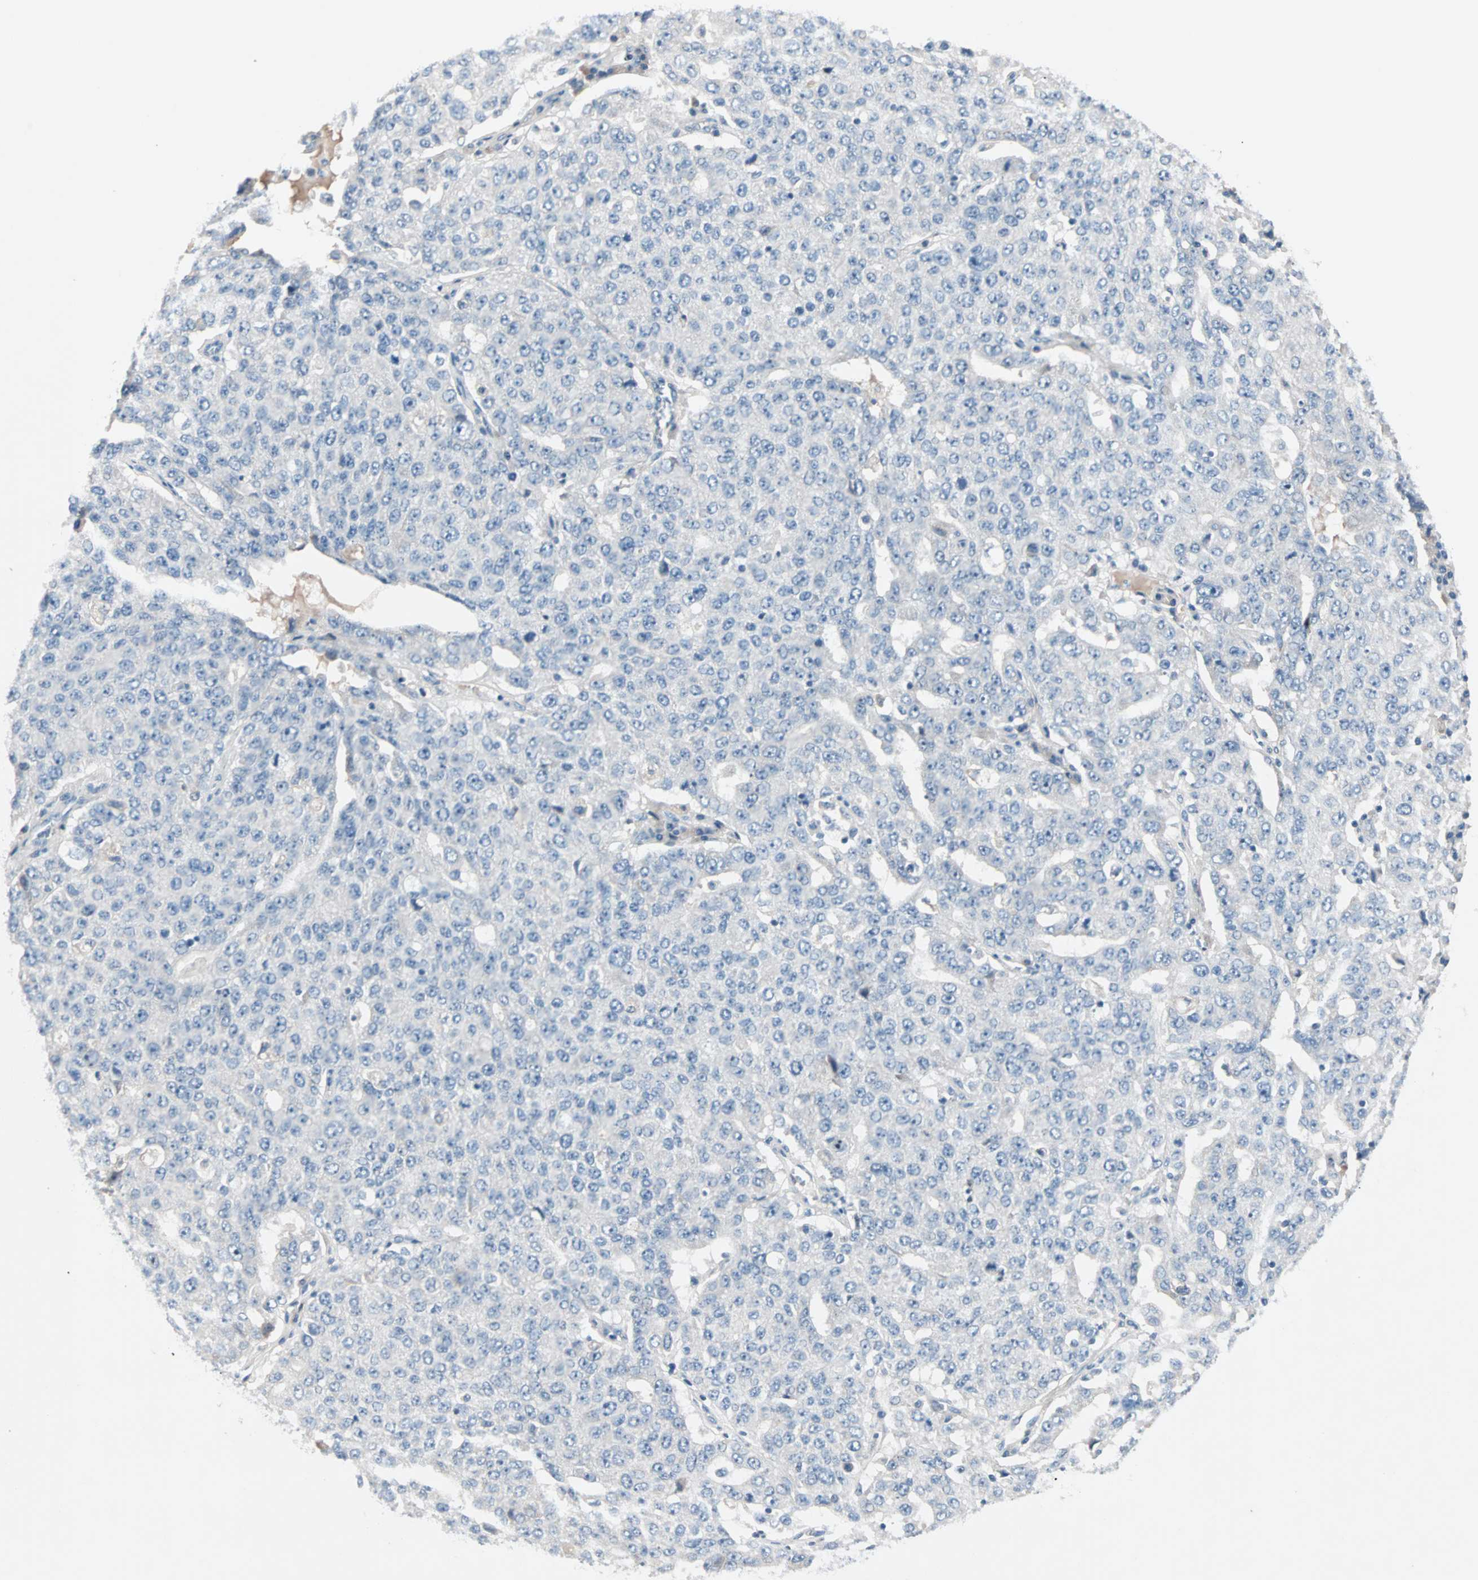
{"staining": {"intensity": "negative", "quantity": "none", "location": "none"}, "tissue": "ovarian cancer", "cell_type": "Tumor cells", "image_type": "cancer", "snomed": [{"axis": "morphology", "description": "Carcinoma, endometroid"}, {"axis": "topography", "description": "Ovary"}], "caption": "An immunohistochemistry image of ovarian endometroid carcinoma is shown. There is no staining in tumor cells of ovarian endometroid carcinoma.", "gene": "NEFH", "patient": {"sex": "female", "age": 62}}